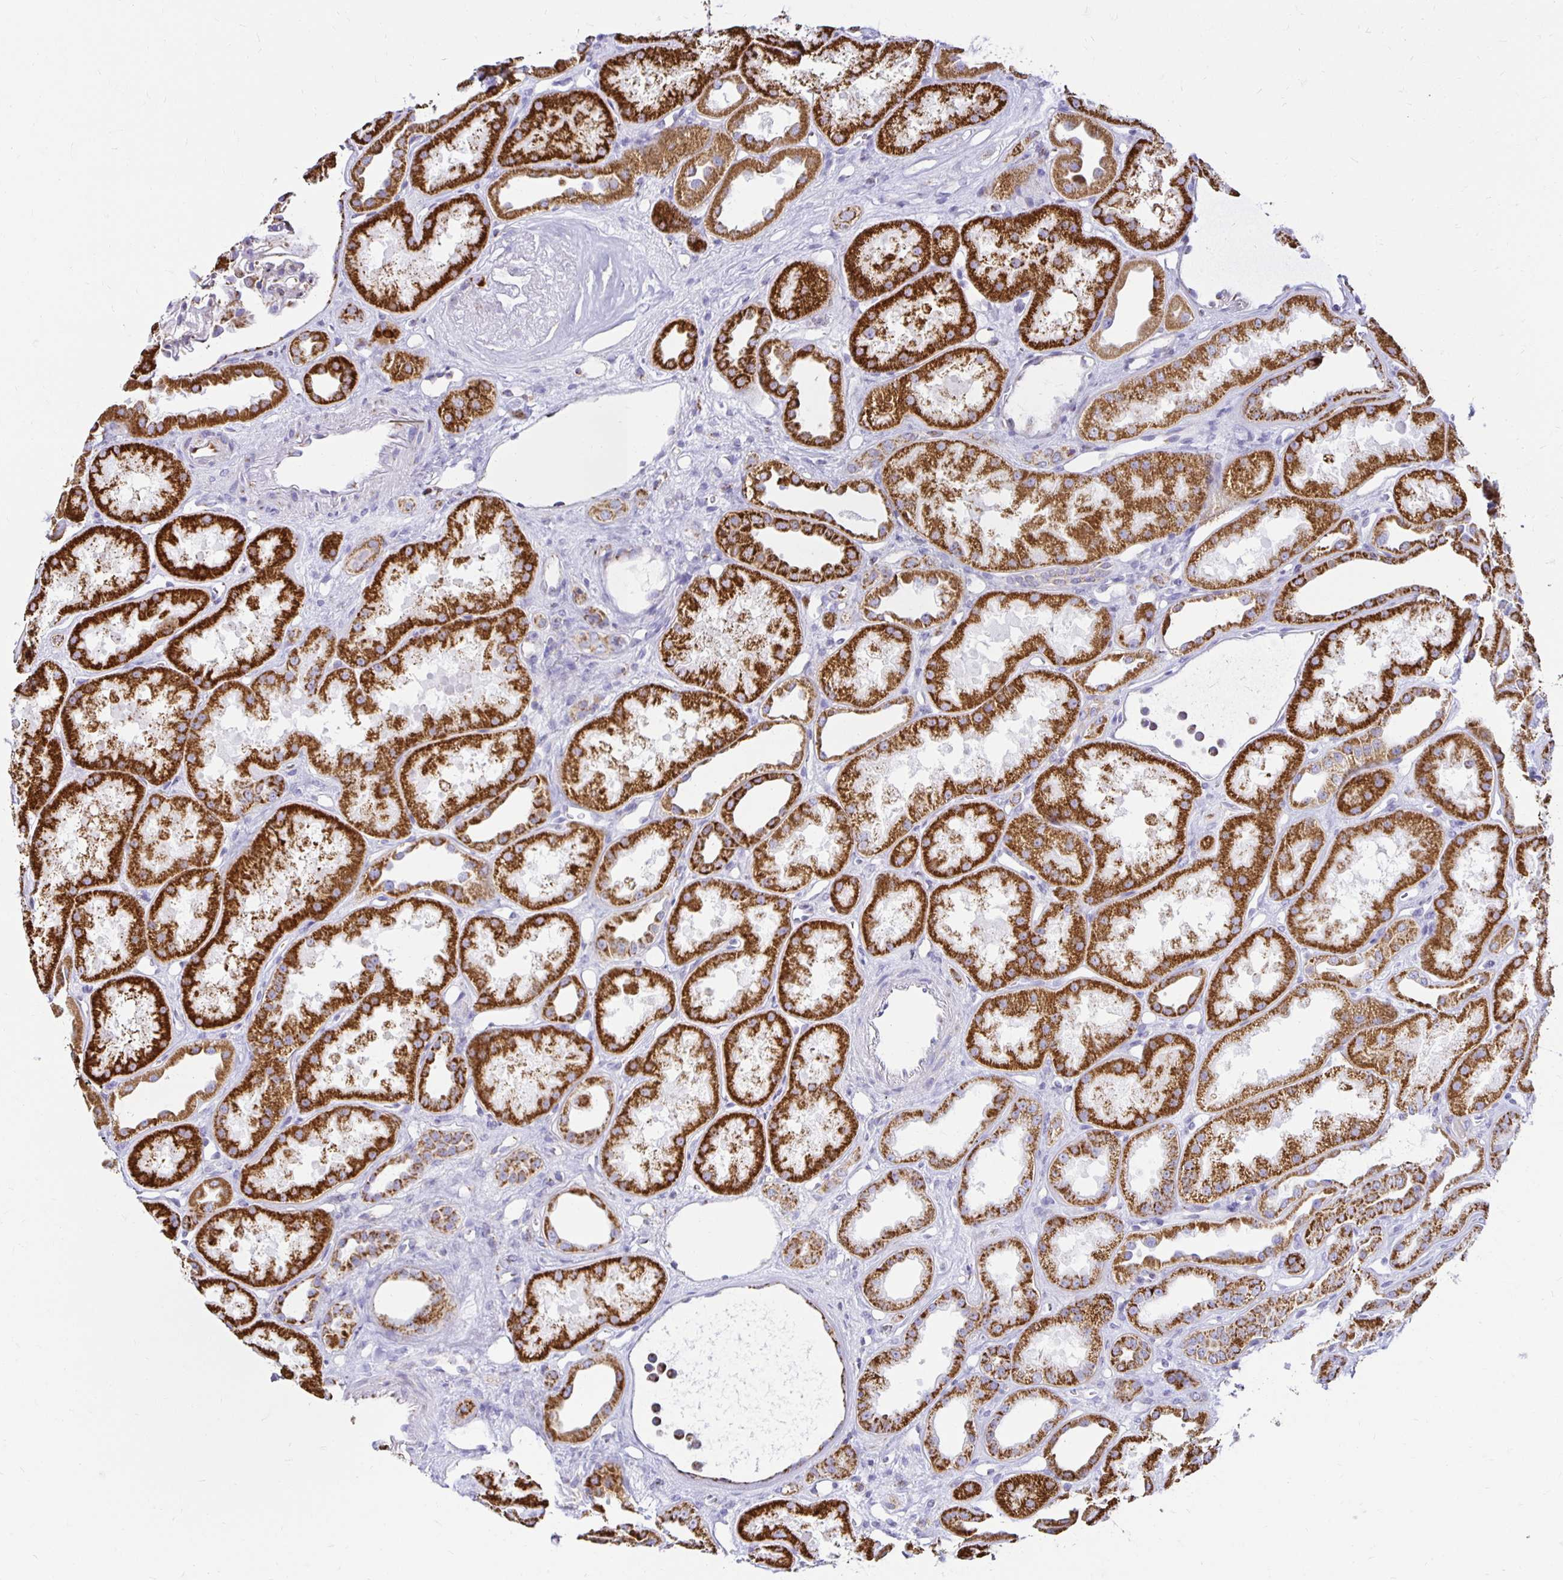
{"staining": {"intensity": "weak", "quantity": "<25%", "location": "cytoplasmic/membranous"}, "tissue": "kidney", "cell_type": "Cells in glomeruli", "image_type": "normal", "snomed": [{"axis": "morphology", "description": "Normal tissue, NOS"}, {"axis": "topography", "description": "Kidney"}], "caption": "The photomicrograph demonstrates no staining of cells in glomeruli in benign kidney.", "gene": "PLAAT2", "patient": {"sex": "male", "age": 61}}